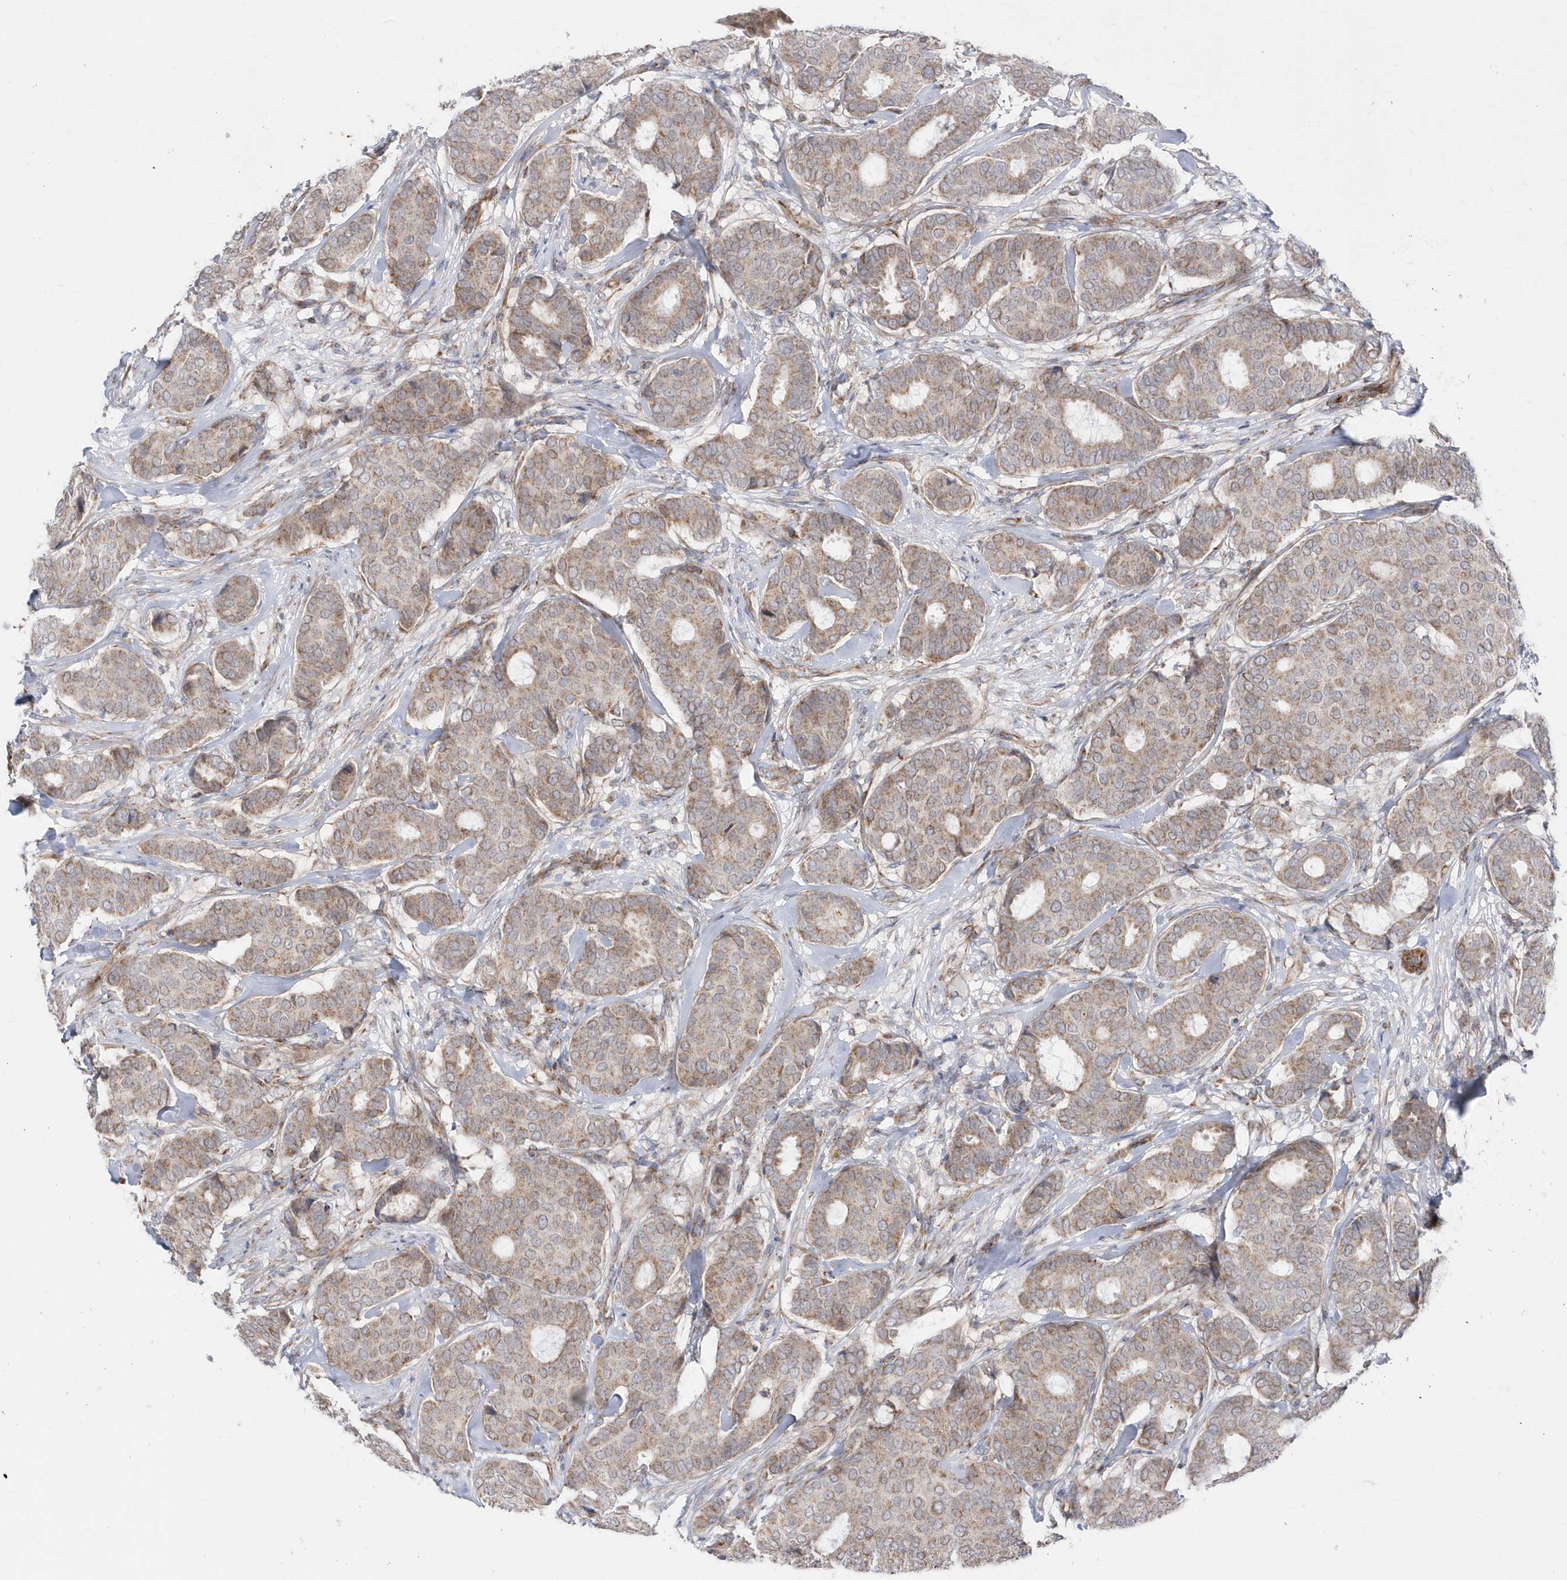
{"staining": {"intensity": "weak", "quantity": ">75%", "location": "cytoplasmic/membranous"}, "tissue": "breast cancer", "cell_type": "Tumor cells", "image_type": "cancer", "snomed": [{"axis": "morphology", "description": "Duct carcinoma"}, {"axis": "topography", "description": "Breast"}], "caption": "This micrograph exhibits immunohistochemistry staining of breast cancer, with low weak cytoplasmic/membranous positivity in approximately >75% of tumor cells.", "gene": "OPA1", "patient": {"sex": "female", "age": 75}}